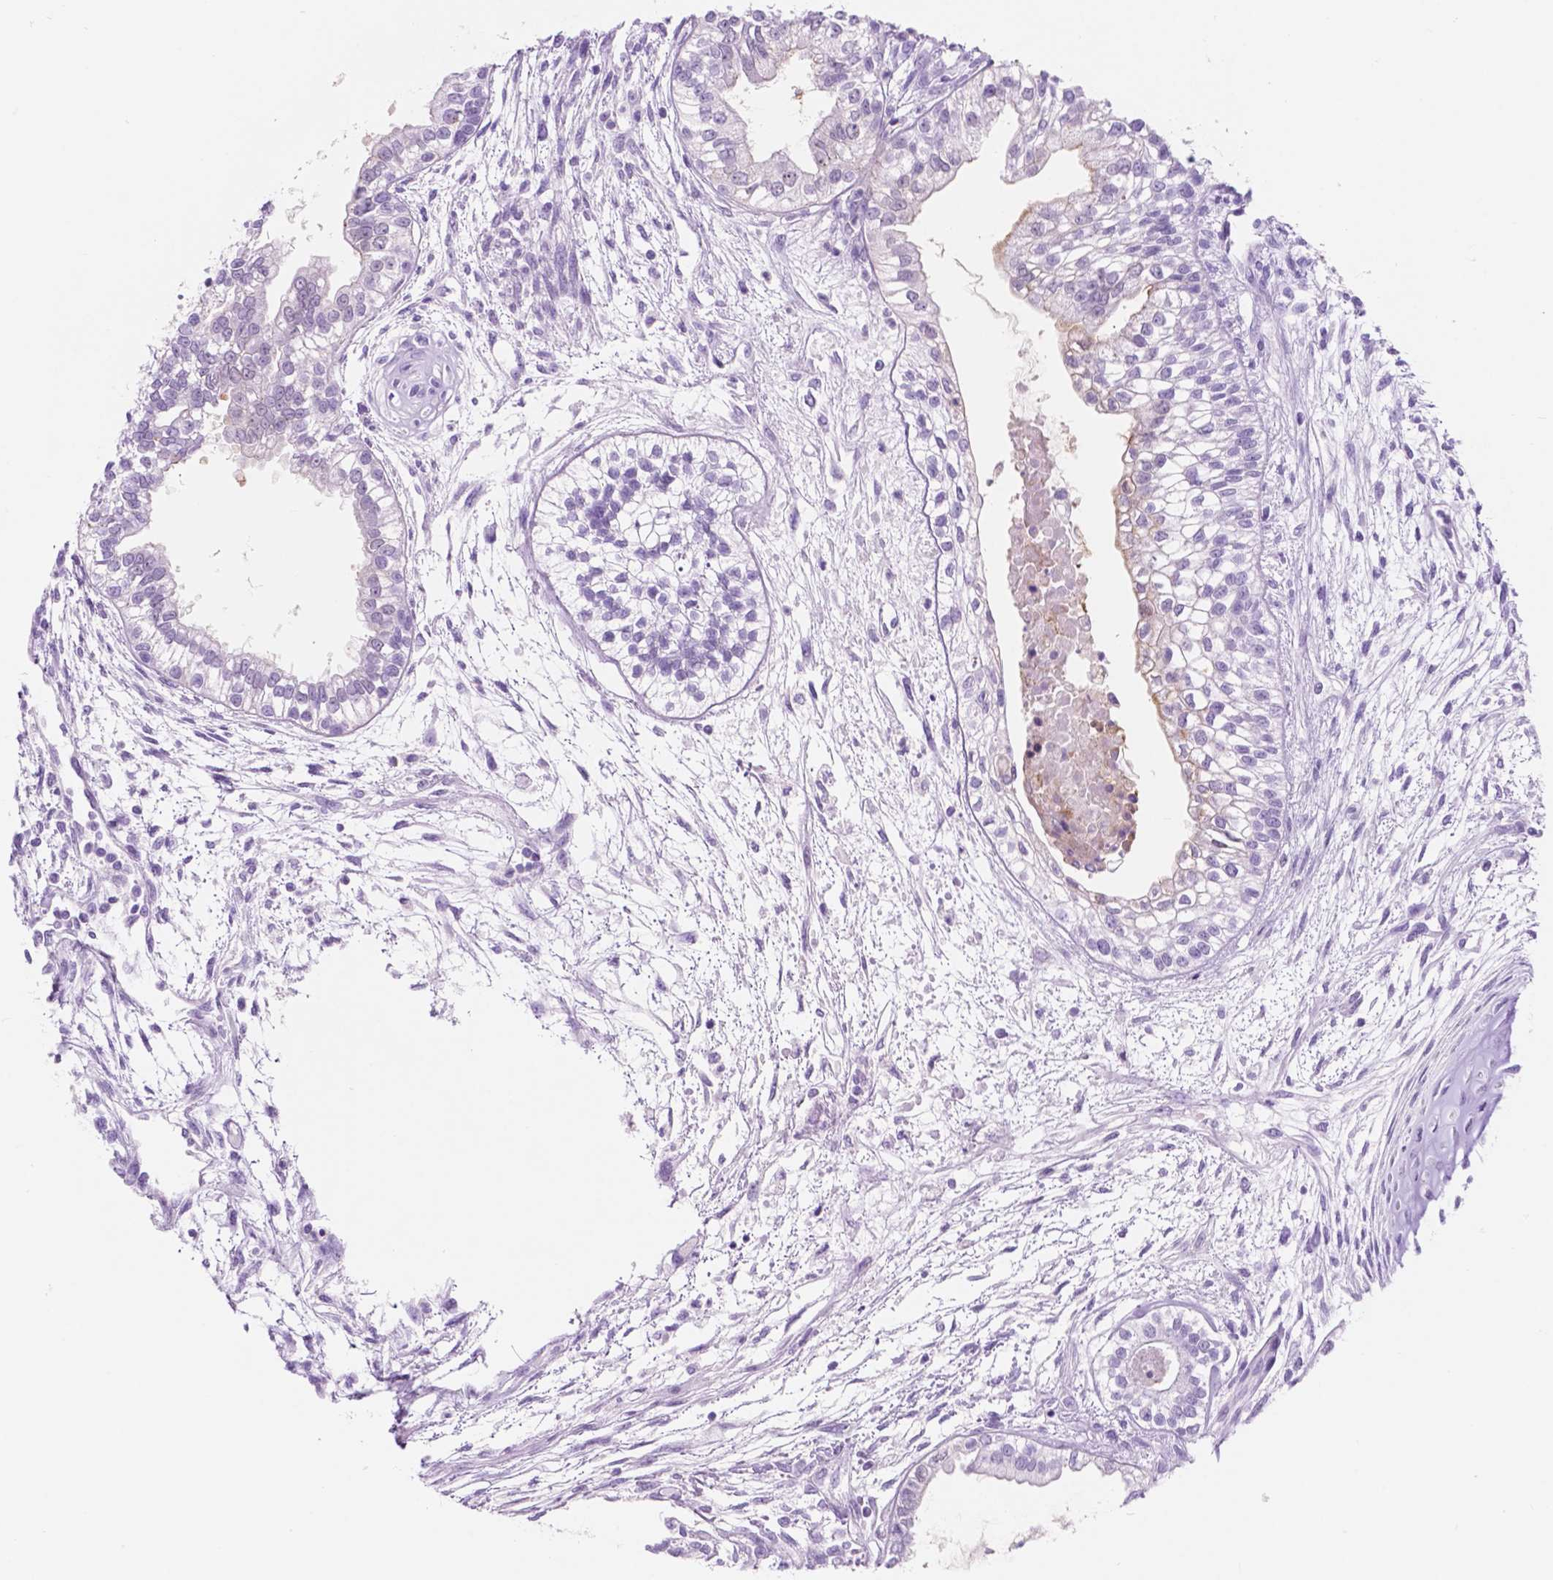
{"staining": {"intensity": "negative", "quantity": "none", "location": "none"}, "tissue": "testis cancer", "cell_type": "Tumor cells", "image_type": "cancer", "snomed": [{"axis": "morphology", "description": "Carcinoma, Embryonal, NOS"}, {"axis": "topography", "description": "Testis"}], "caption": "Histopathology image shows no significant protein staining in tumor cells of testis cancer (embryonal carcinoma). The staining was performed using DAB to visualize the protein expression in brown, while the nuclei were stained in blue with hematoxylin (Magnification: 20x).", "gene": "CUZD1", "patient": {"sex": "male", "age": 37}}